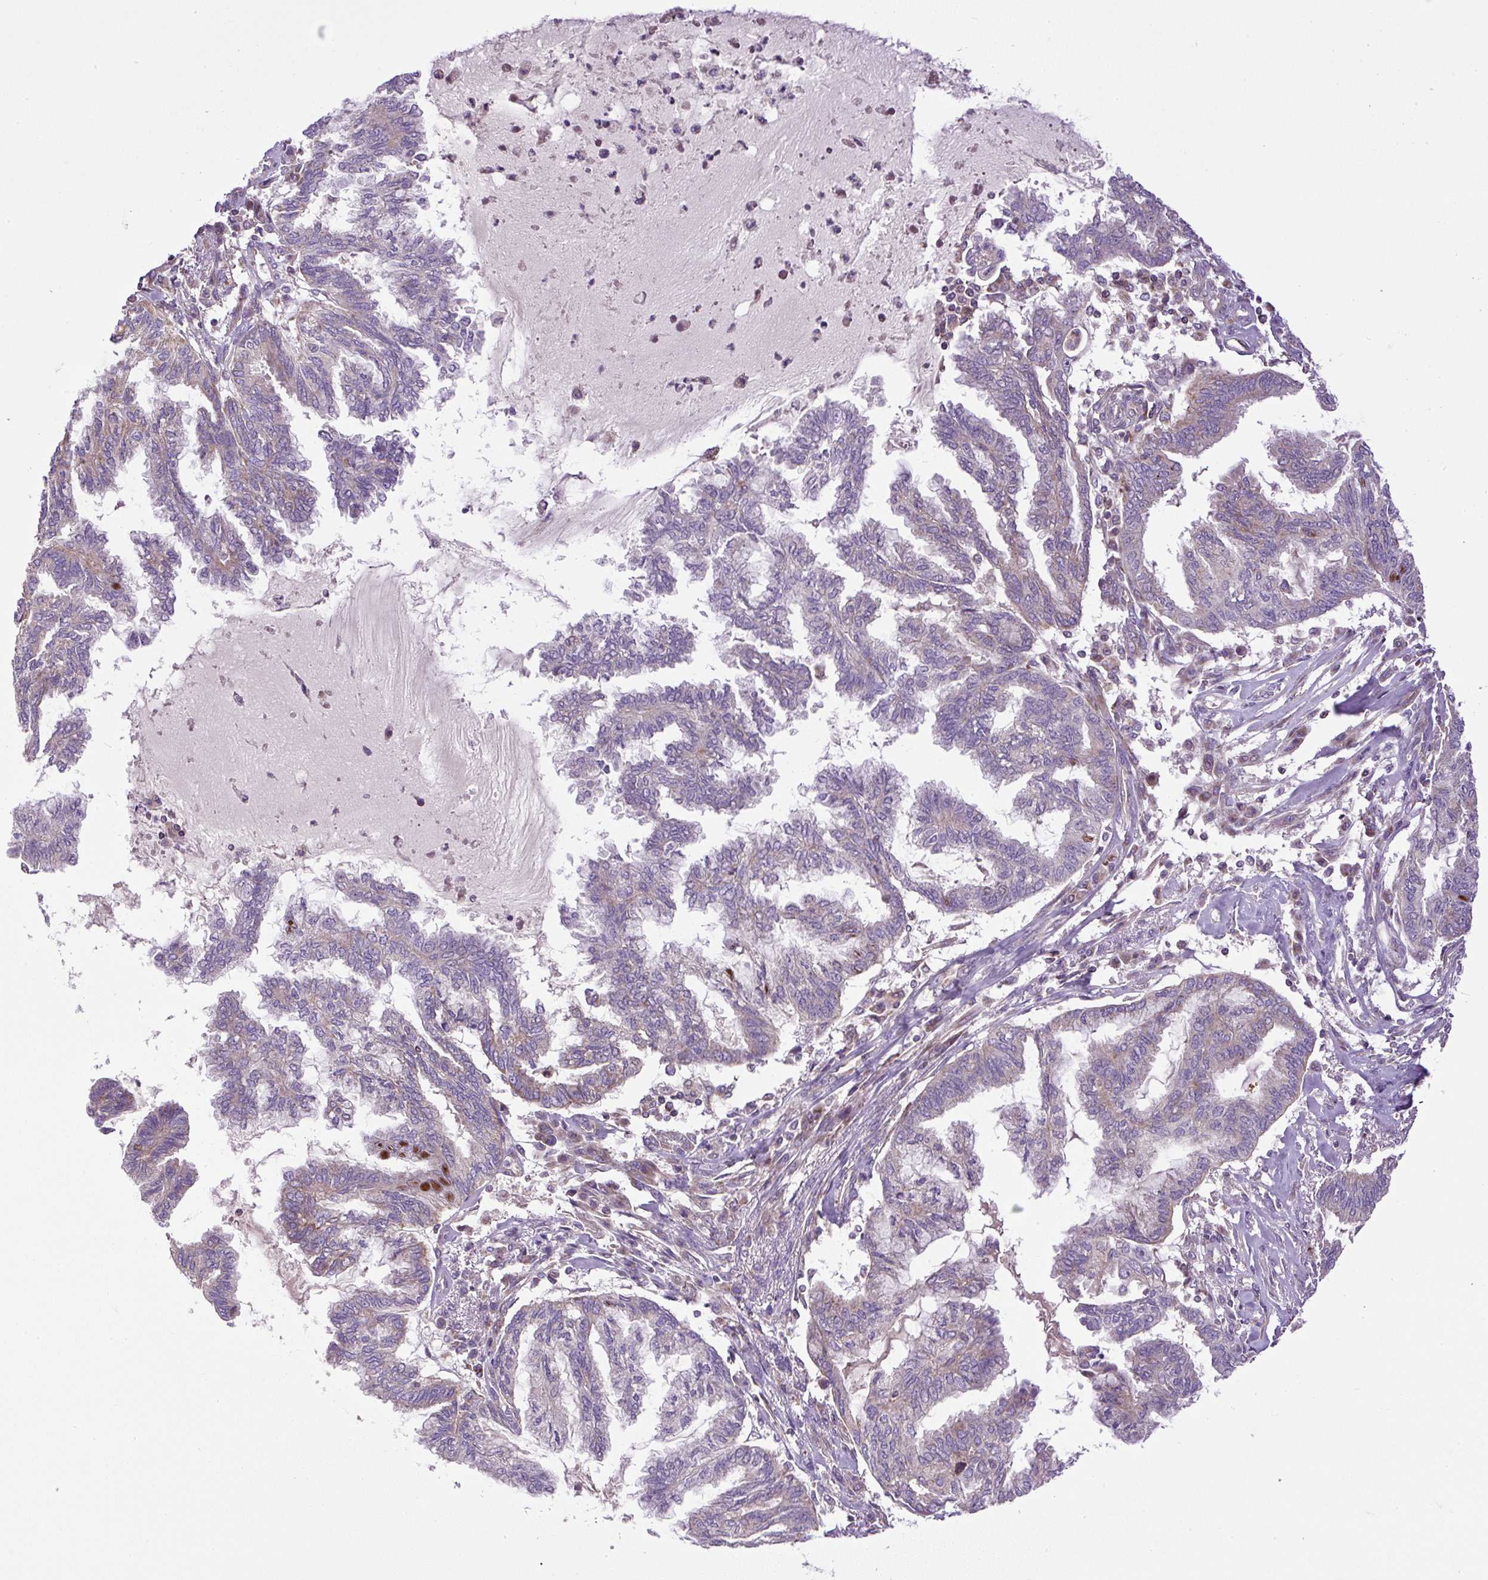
{"staining": {"intensity": "negative", "quantity": "none", "location": "none"}, "tissue": "endometrial cancer", "cell_type": "Tumor cells", "image_type": "cancer", "snomed": [{"axis": "morphology", "description": "Adenocarcinoma, NOS"}, {"axis": "topography", "description": "Endometrium"}], "caption": "Human endometrial adenocarcinoma stained for a protein using immunohistochemistry (IHC) displays no expression in tumor cells.", "gene": "ZNF547", "patient": {"sex": "female", "age": 86}}